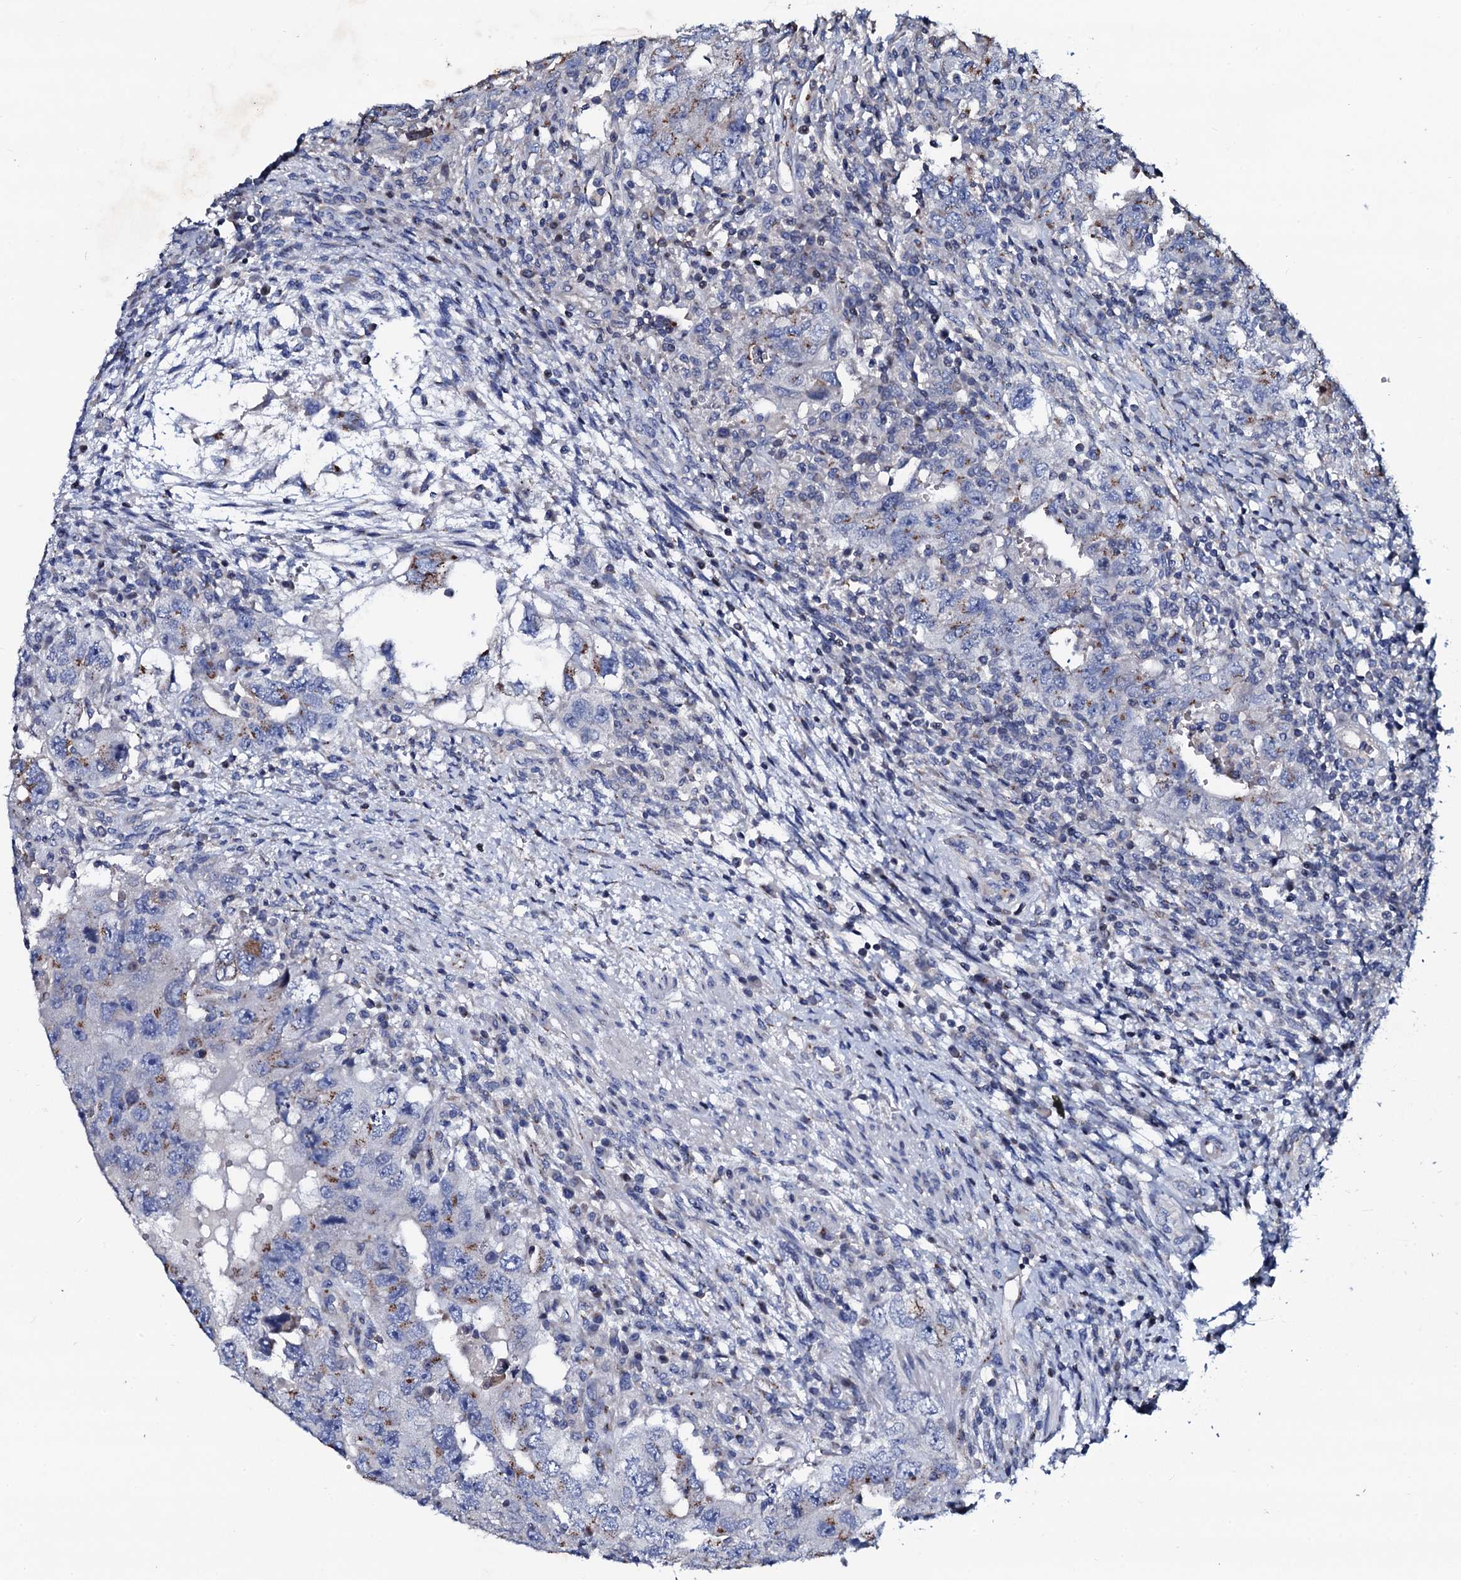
{"staining": {"intensity": "moderate", "quantity": "<25%", "location": "cytoplasmic/membranous"}, "tissue": "testis cancer", "cell_type": "Tumor cells", "image_type": "cancer", "snomed": [{"axis": "morphology", "description": "Carcinoma, Embryonal, NOS"}, {"axis": "topography", "description": "Testis"}], "caption": "Approximately <25% of tumor cells in embryonal carcinoma (testis) reveal moderate cytoplasmic/membranous protein positivity as visualized by brown immunohistochemical staining.", "gene": "PLET1", "patient": {"sex": "male", "age": 26}}